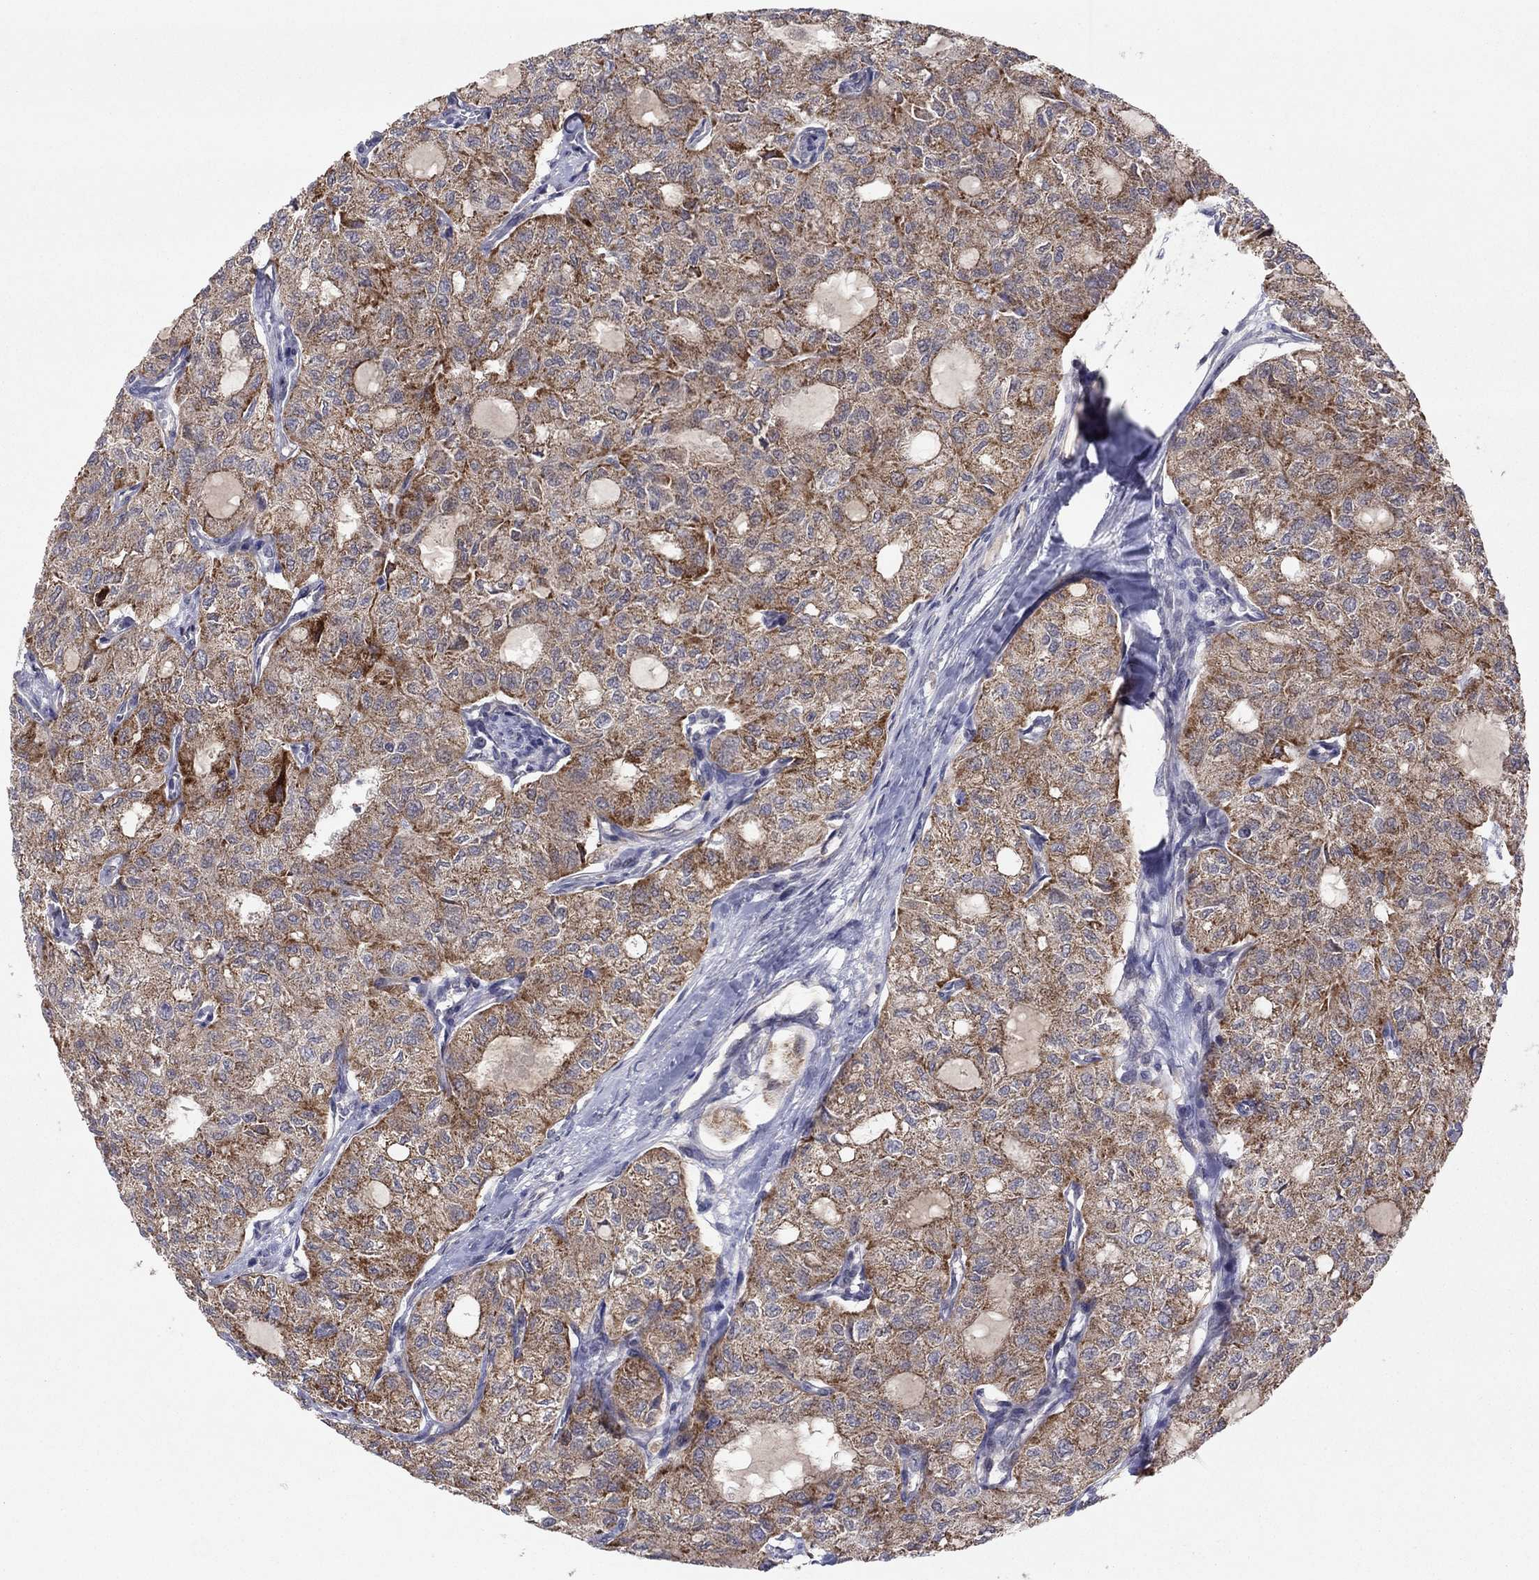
{"staining": {"intensity": "moderate", "quantity": ">75%", "location": "cytoplasmic/membranous"}, "tissue": "thyroid cancer", "cell_type": "Tumor cells", "image_type": "cancer", "snomed": [{"axis": "morphology", "description": "Follicular adenoma carcinoma, NOS"}, {"axis": "topography", "description": "Thyroid gland"}], "caption": "Immunohistochemistry staining of thyroid follicular adenoma carcinoma, which exhibits medium levels of moderate cytoplasmic/membranous expression in approximately >75% of tumor cells indicating moderate cytoplasmic/membranous protein expression. The staining was performed using DAB (brown) for protein detection and nuclei were counterstained in hematoxylin (blue).", "gene": "CRACDL", "patient": {"sex": "male", "age": 75}}